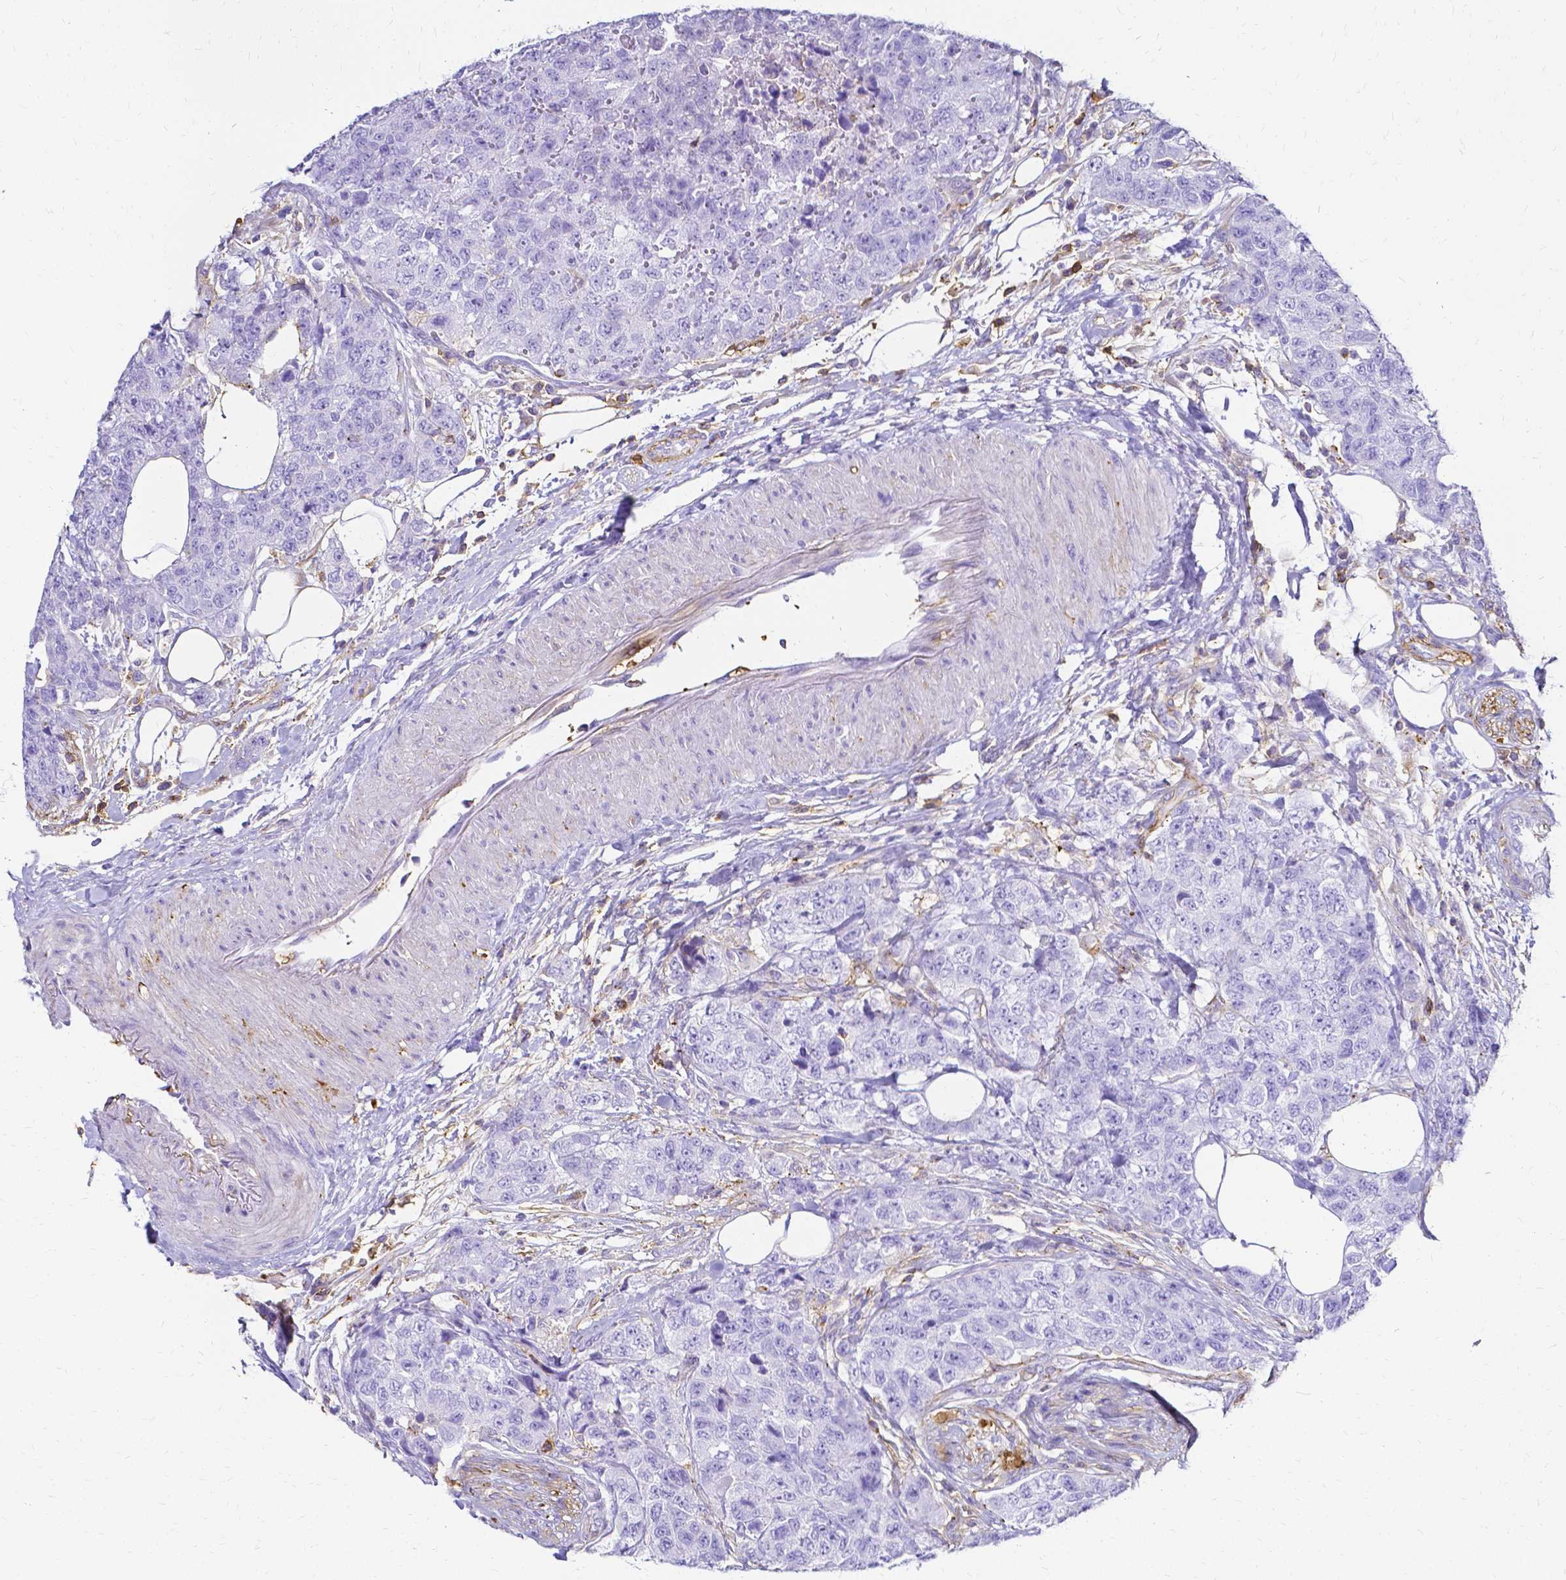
{"staining": {"intensity": "negative", "quantity": "none", "location": "none"}, "tissue": "urothelial cancer", "cell_type": "Tumor cells", "image_type": "cancer", "snomed": [{"axis": "morphology", "description": "Urothelial carcinoma, High grade"}, {"axis": "topography", "description": "Urinary bladder"}], "caption": "Immunohistochemistry (IHC) image of neoplastic tissue: human urothelial cancer stained with DAB (3,3'-diaminobenzidine) shows no significant protein staining in tumor cells. Nuclei are stained in blue.", "gene": "HSPA12A", "patient": {"sex": "female", "age": 78}}